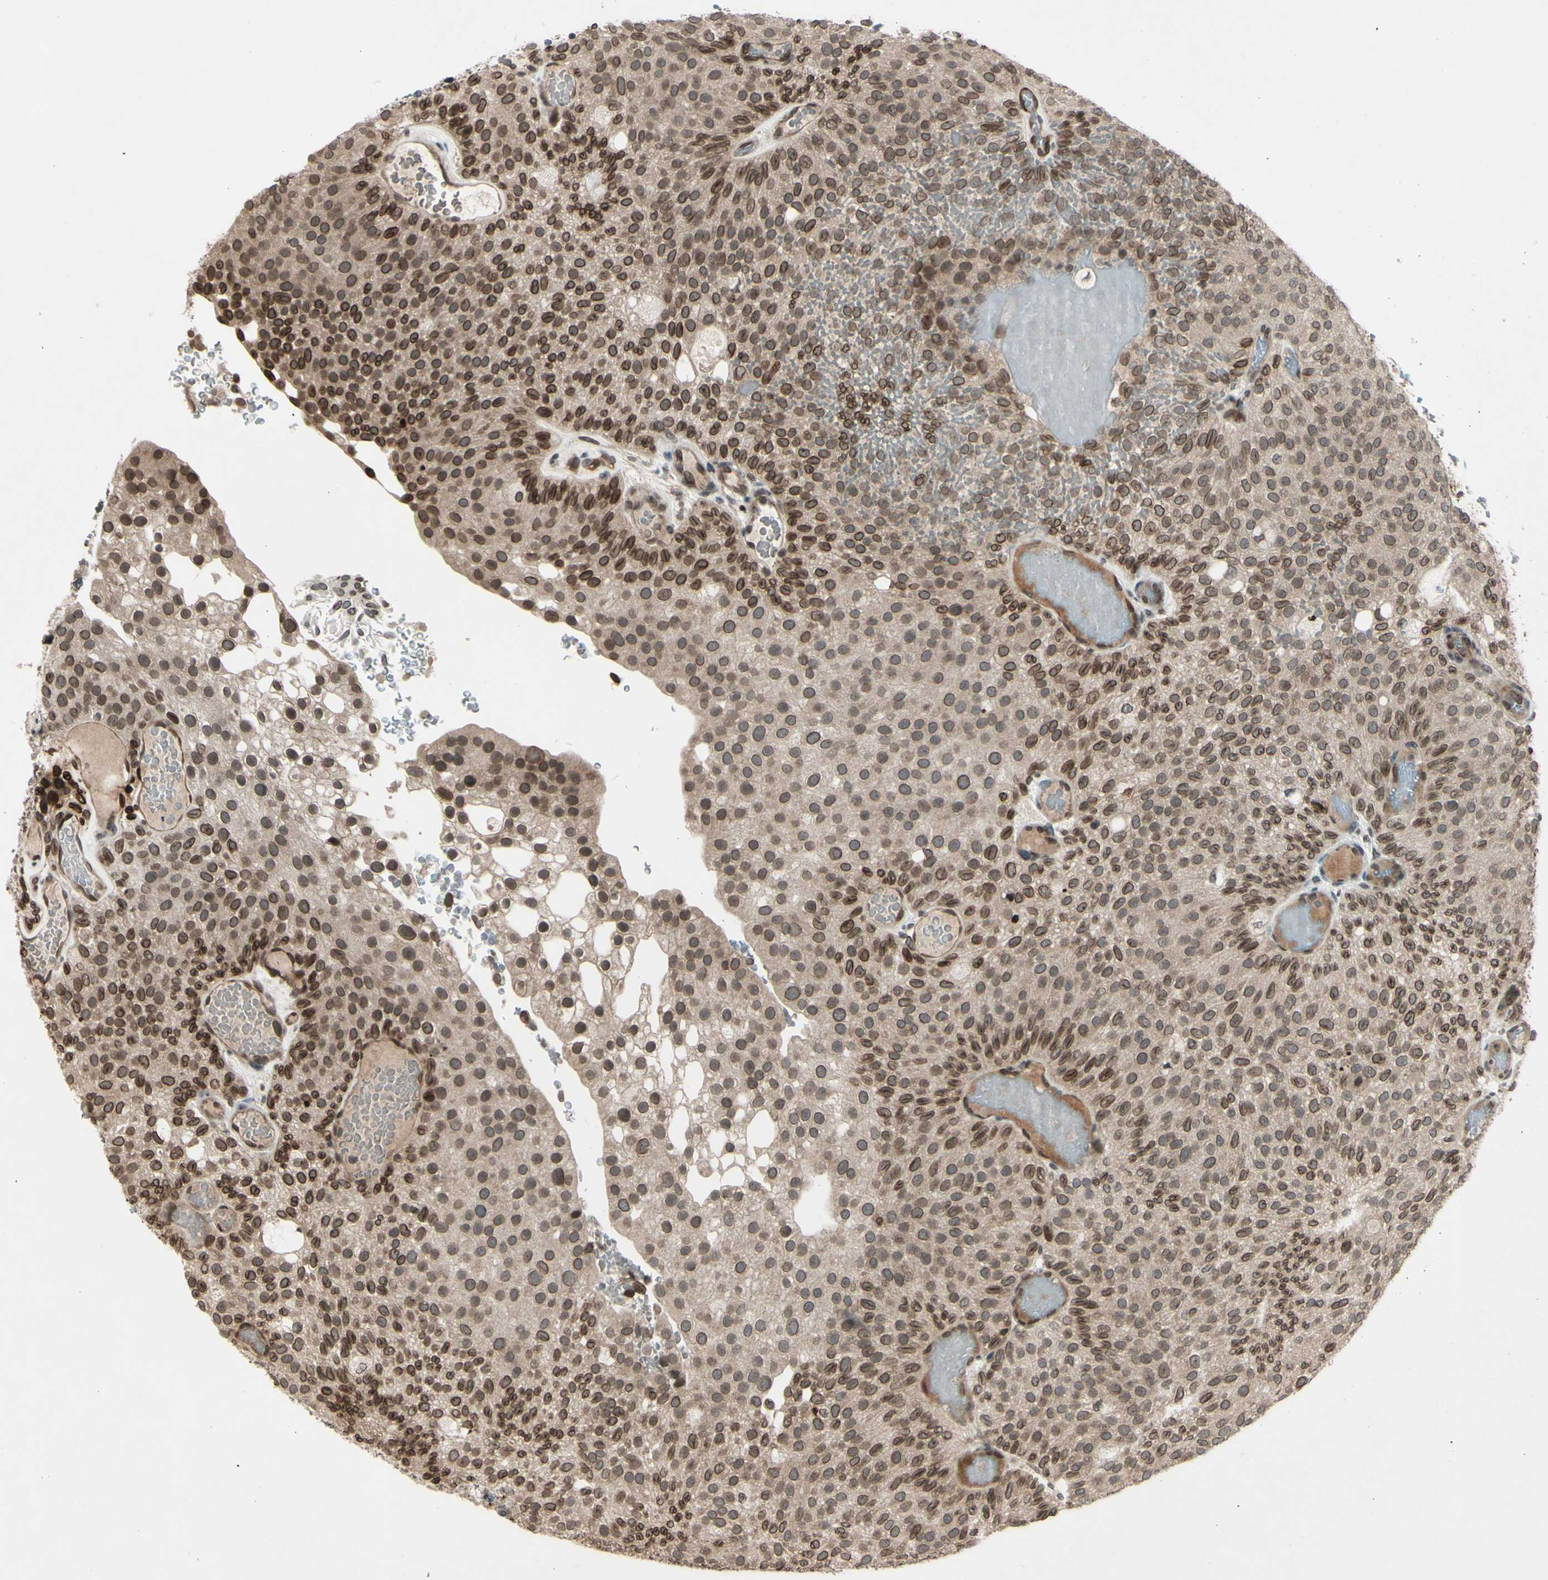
{"staining": {"intensity": "moderate", "quantity": ">75%", "location": "cytoplasmic/membranous,nuclear"}, "tissue": "urothelial cancer", "cell_type": "Tumor cells", "image_type": "cancer", "snomed": [{"axis": "morphology", "description": "Urothelial carcinoma, Low grade"}, {"axis": "topography", "description": "Urinary bladder"}], "caption": "Immunohistochemistry staining of low-grade urothelial carcinoma, which demonstrates medium levels of moderate cytoplasmic/membranous and nuclear positivity in about >75% of tumor cells indicating moderate cytoplasmic/membranous and nuclear protein positivity. The staining was performed using DAB (3,3'-diaminobenzidine) (brown) for protein detection and nuclei were counterstained in hematoxylin (blue).", "gene": "MLF2", "patient": {"sex": "male", "age": 78}}